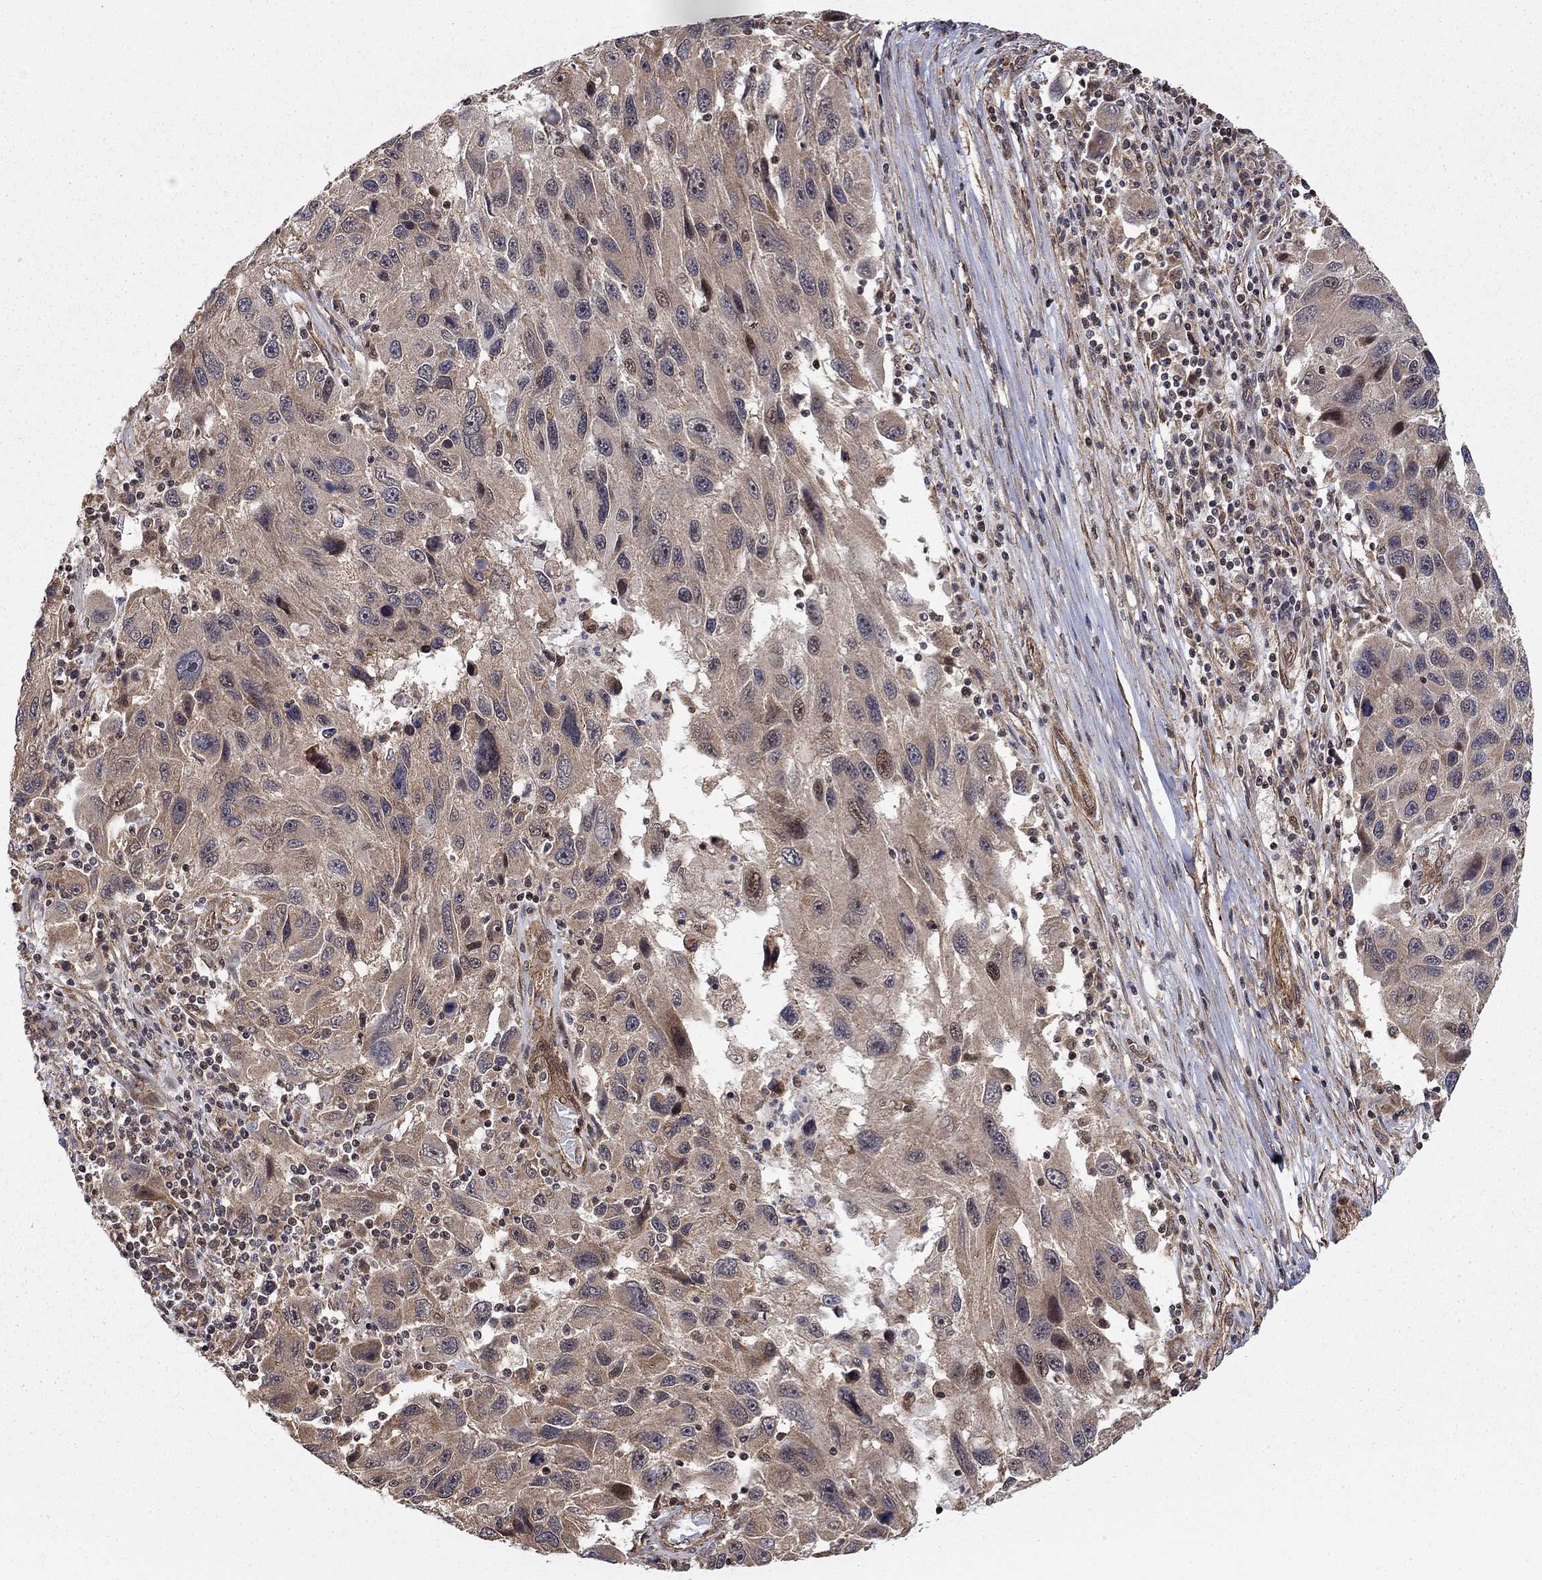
{"staining": {"intensity": "negative", "quantity": "none", "location": "none"}, "tissue": "melanoma", "cell_type": "Tumor cells", "image_type": "cancer", "snomed": [{"axis": "morphology", "description": "Malignant melanoma, NOS"}, {"axis": "topography", "description": "Skin"}], "caption": "This is an immunohistochemistry (IHC) micrograph of malignant melanoma. There is no staining in tumor cells.", "gene": "TDP1", "patient": {"sex": "male", "age": 53}}